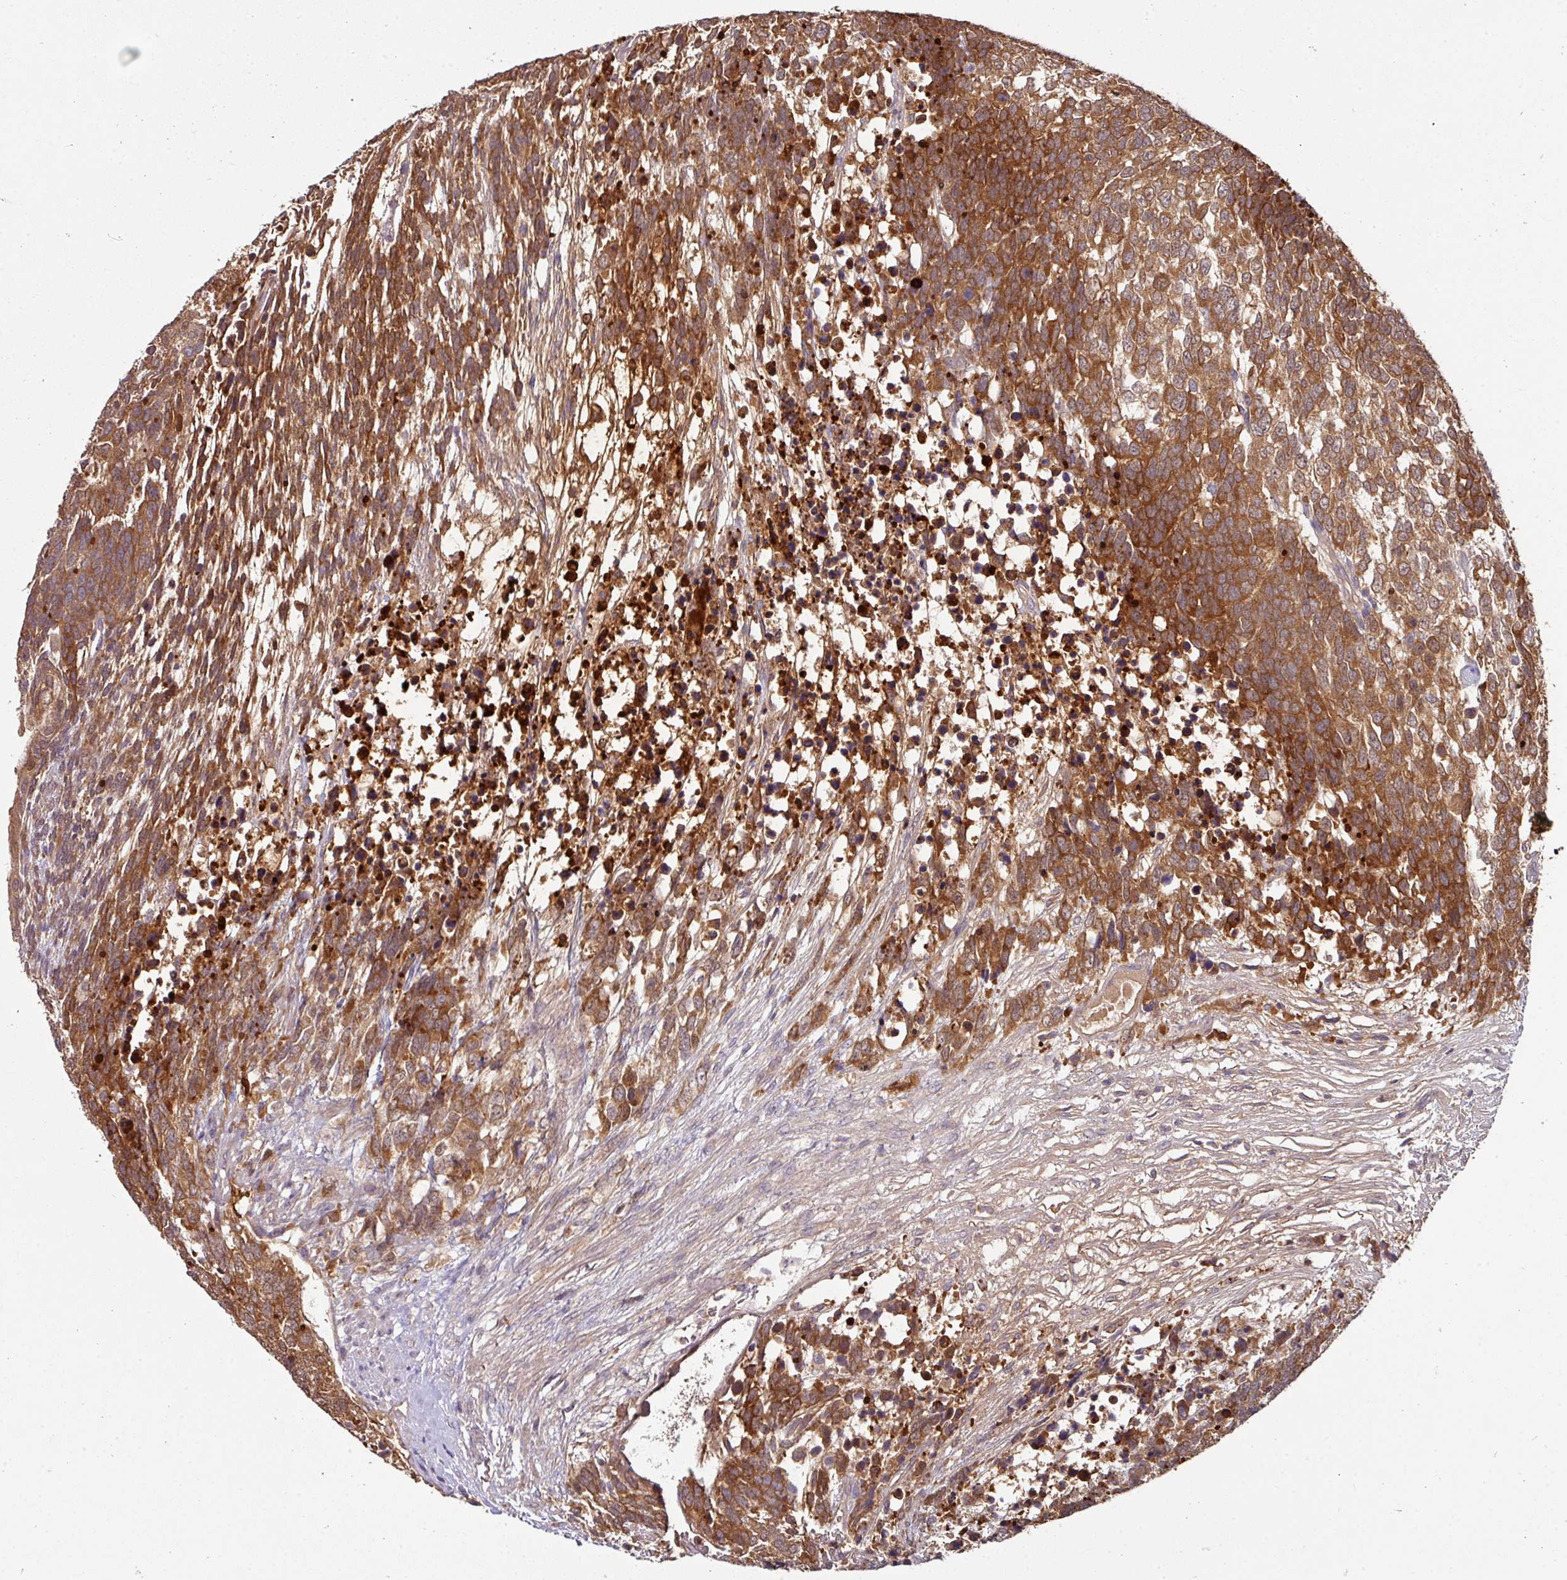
{"staining": {"intensity": "strong", "quantity": ">75%", "location": "cytoplasmic/membranous"}, "tissue": "testis cancer", "cell_type": "Tumor cells", "image_type": "cancer", "snomed": [{"axis": "morphology", "description": "Carcinoma, Embryonal, NOS"}, {"axis": "topography", "description": "Testis"}], "caption": "DAB (3,3'-diaminobenzidine) immunohistochemical staining of testis cancer shows strong cytoplasmic/membranous protein expression in approximately >75% of tumor cells. Using DAB (3,3'-diaminobenzidine) (brown) and hematoxylin (blue) stains, captured at high magnification using brightfield microscopy.", "gene": "SLAMF6", "patient": {"sex": "male", "age": 23}}